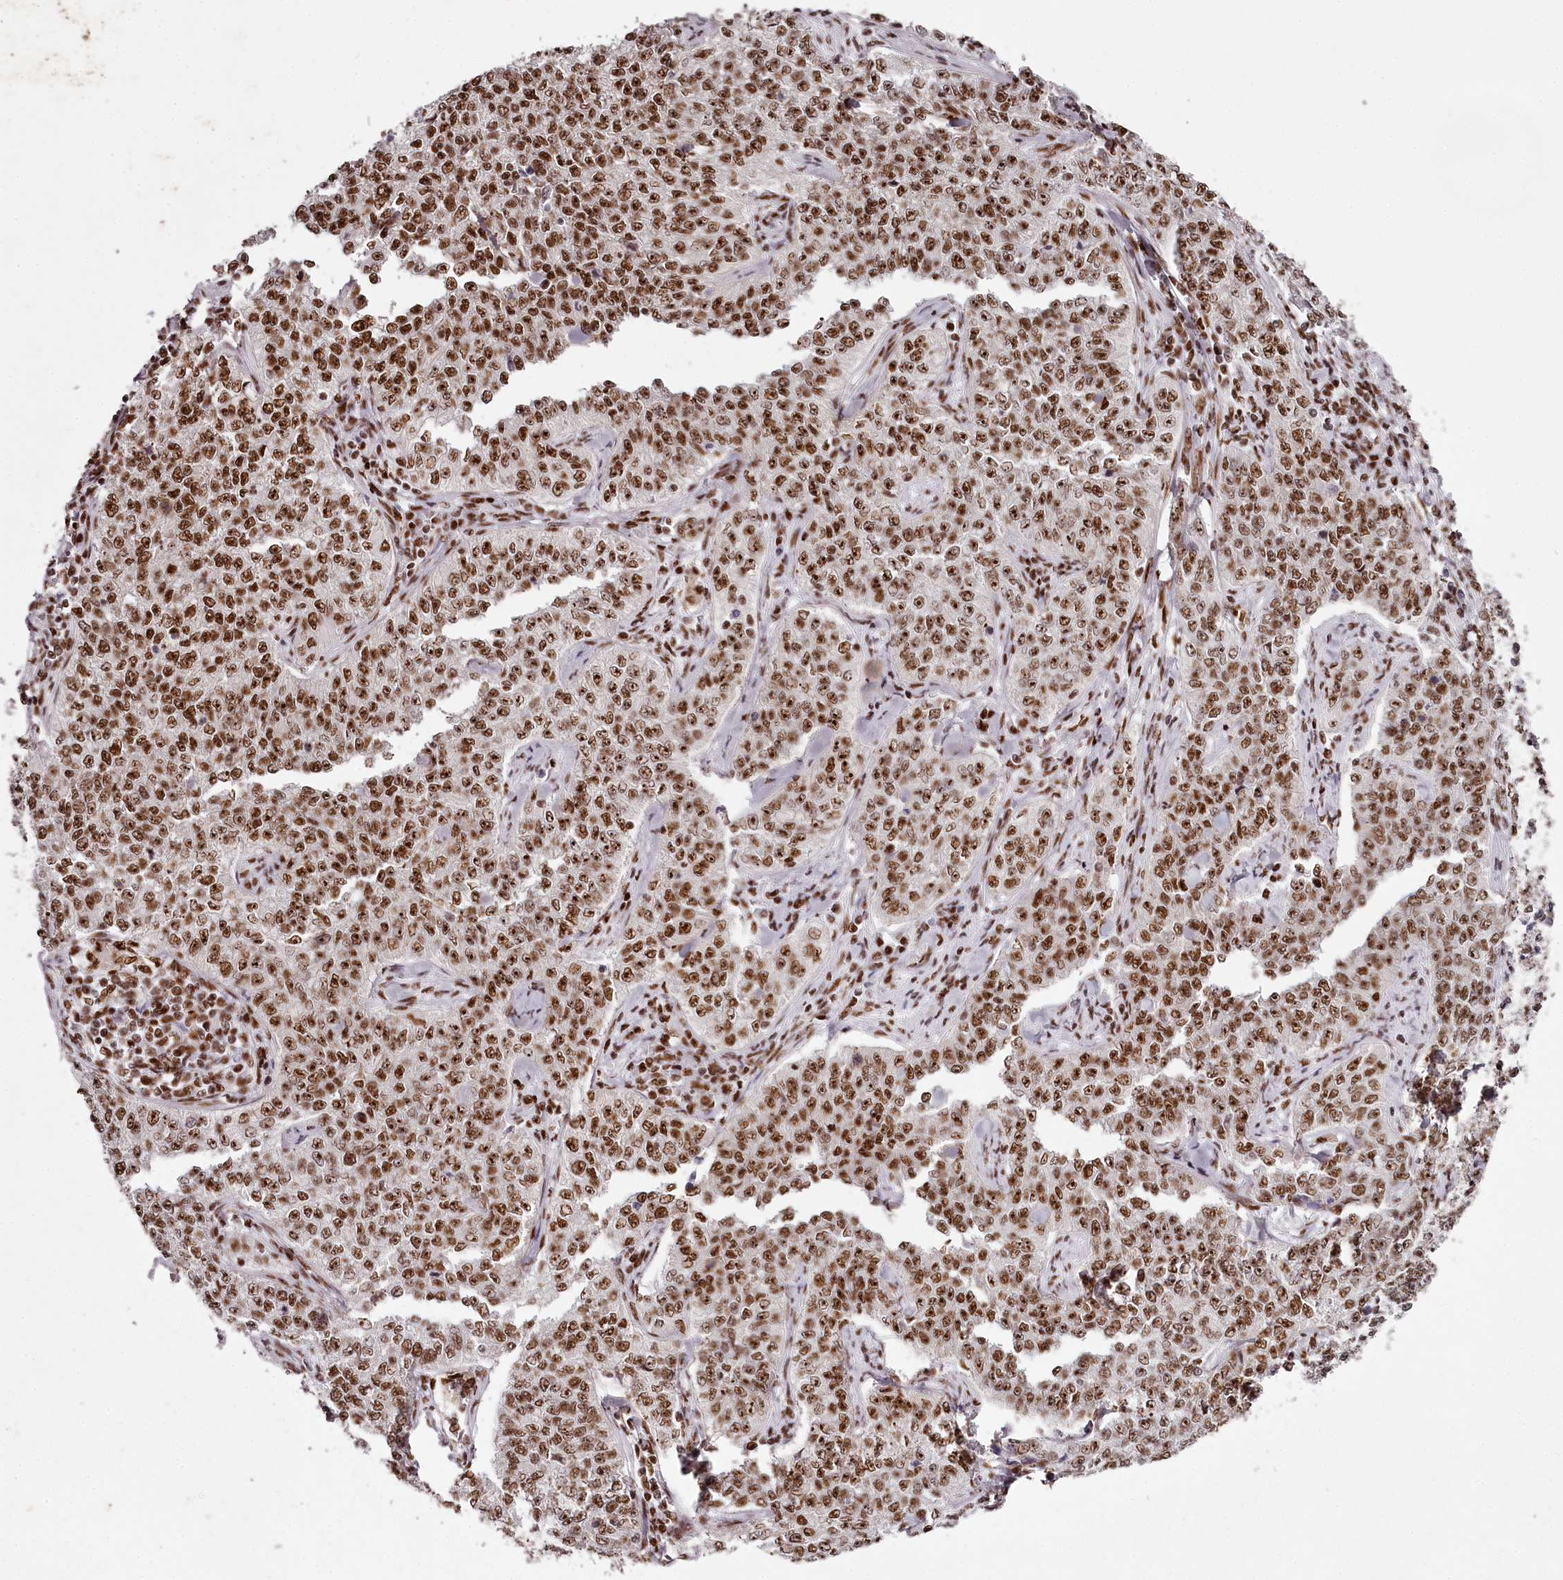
{"staining": {"intensity": "moderate", "quantity": ">75%", "location": "nuclear"}, "tissue": "cervical cancer", "cell_type": "Tumor cells", "image_type": "cancer", "snomed": [{"axis": "morphology", "description": "Squamous cell carcinoma, NOS"}, {"axis": "topography", "description": "Cervix"}], "caption": "Immunohistochemical staining of human cervical cancer (squamous cell carcinoma) exhibits medium levels of moderate nuclear expression in approximately >75% of tumor cells.", "gene": "PSPC1", "patient": {"sex": "female", "age": 35}}